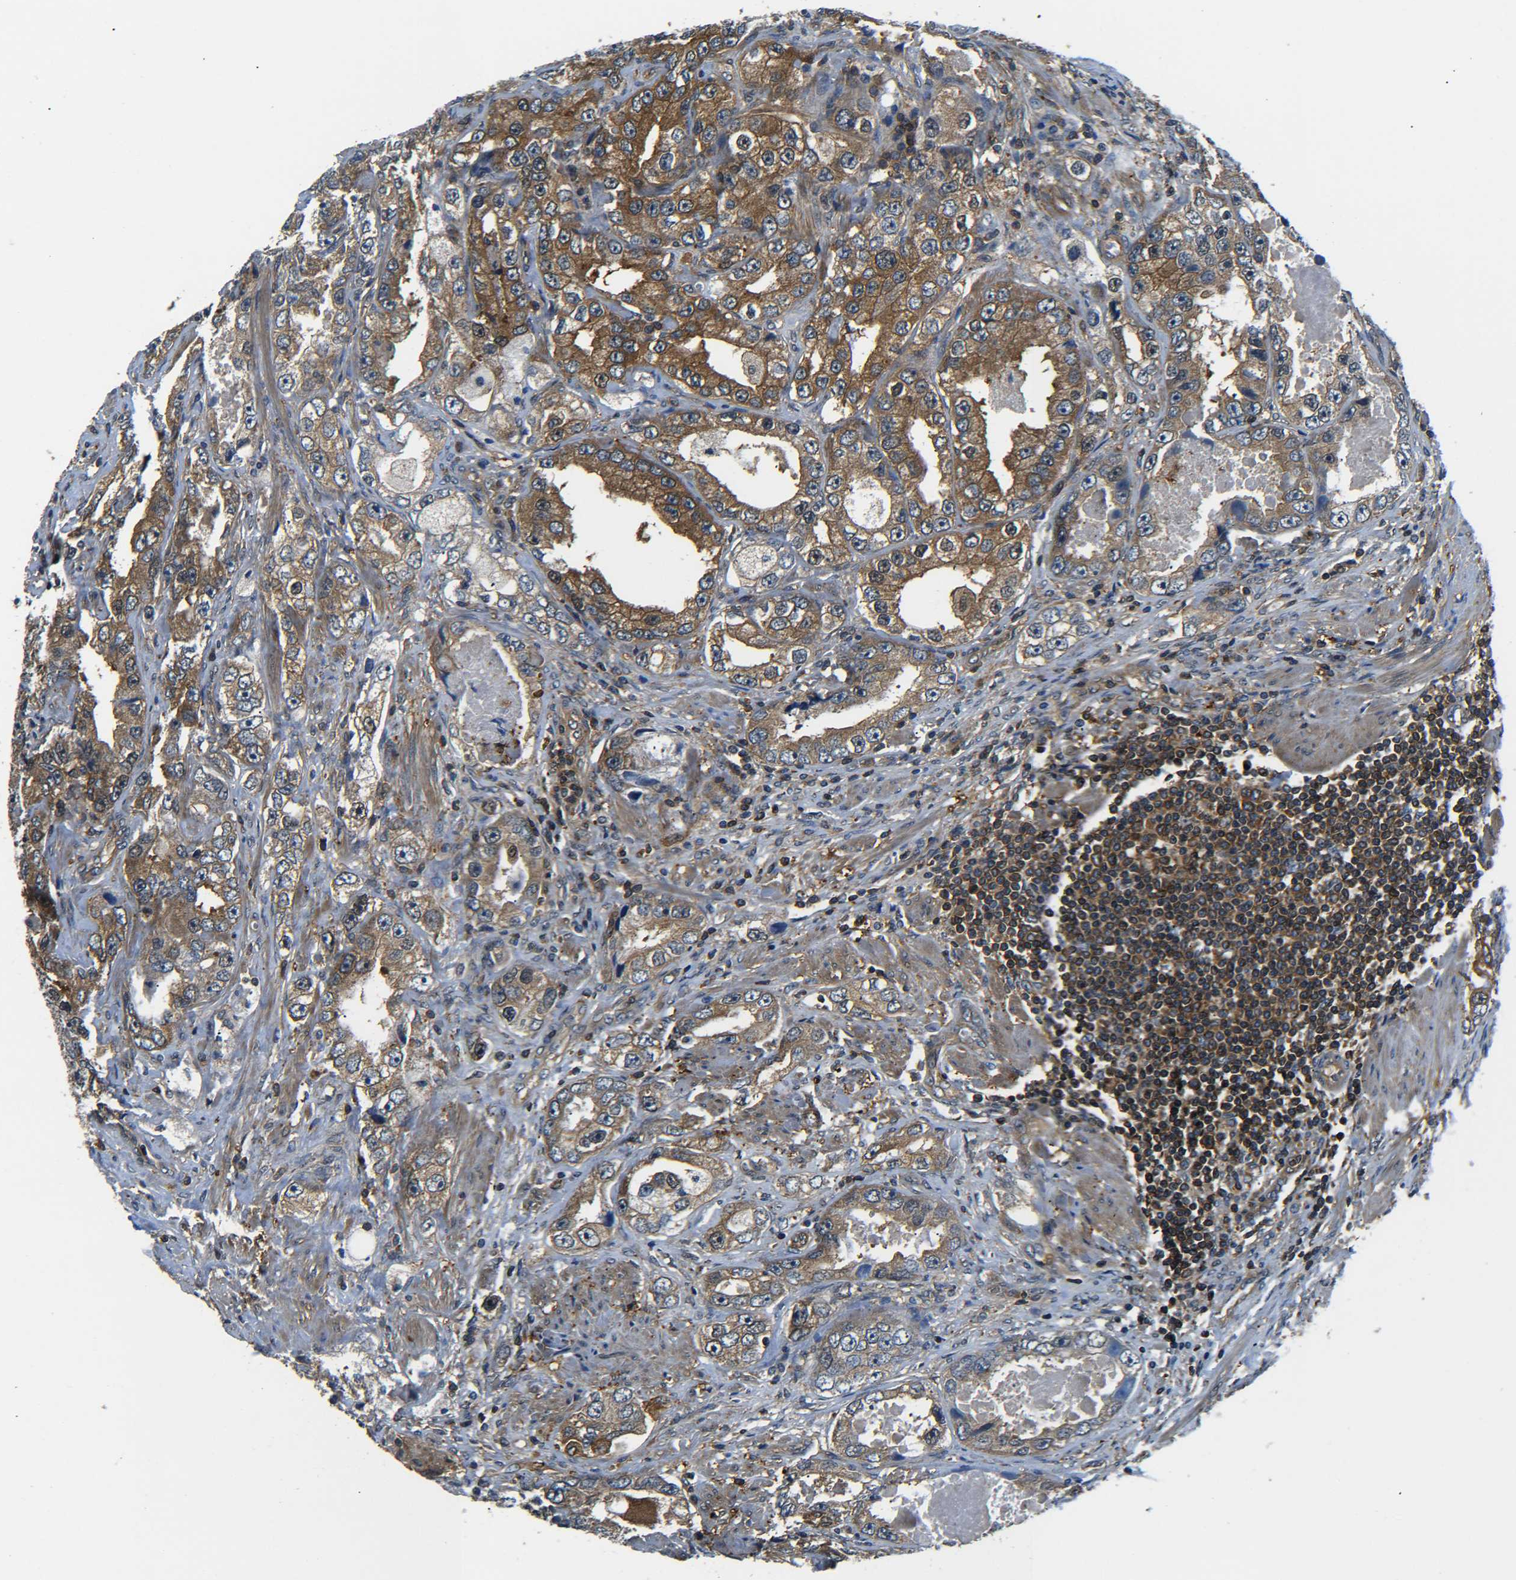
{"staining": {"intensity": "moderate", "quantity": ">75%", "location": "cytoplasmic/membranous"}, "tissue": "prostate cancer", "cell_type": "Tumor cells", "image_type": "cancer", "snomed": [{"axis": "morphology", "description": "Adenocarcinoma, High grade"}, {"axis": "topography", "description": "Prostate"}], "caption": "Prostate cancer (adenocarcinoma (high-grade)) was stained to show a protein in brown. There is medium levels of moderate cytoplasmic/membranous staining in approximately >75% of tumor cells. (Stains: DAB in brown, nuclei in blue, Microscopy: brightfield microscopy at high magnification).", "gene": "PREB", "patient": {"sex": "male", "age": 63}}